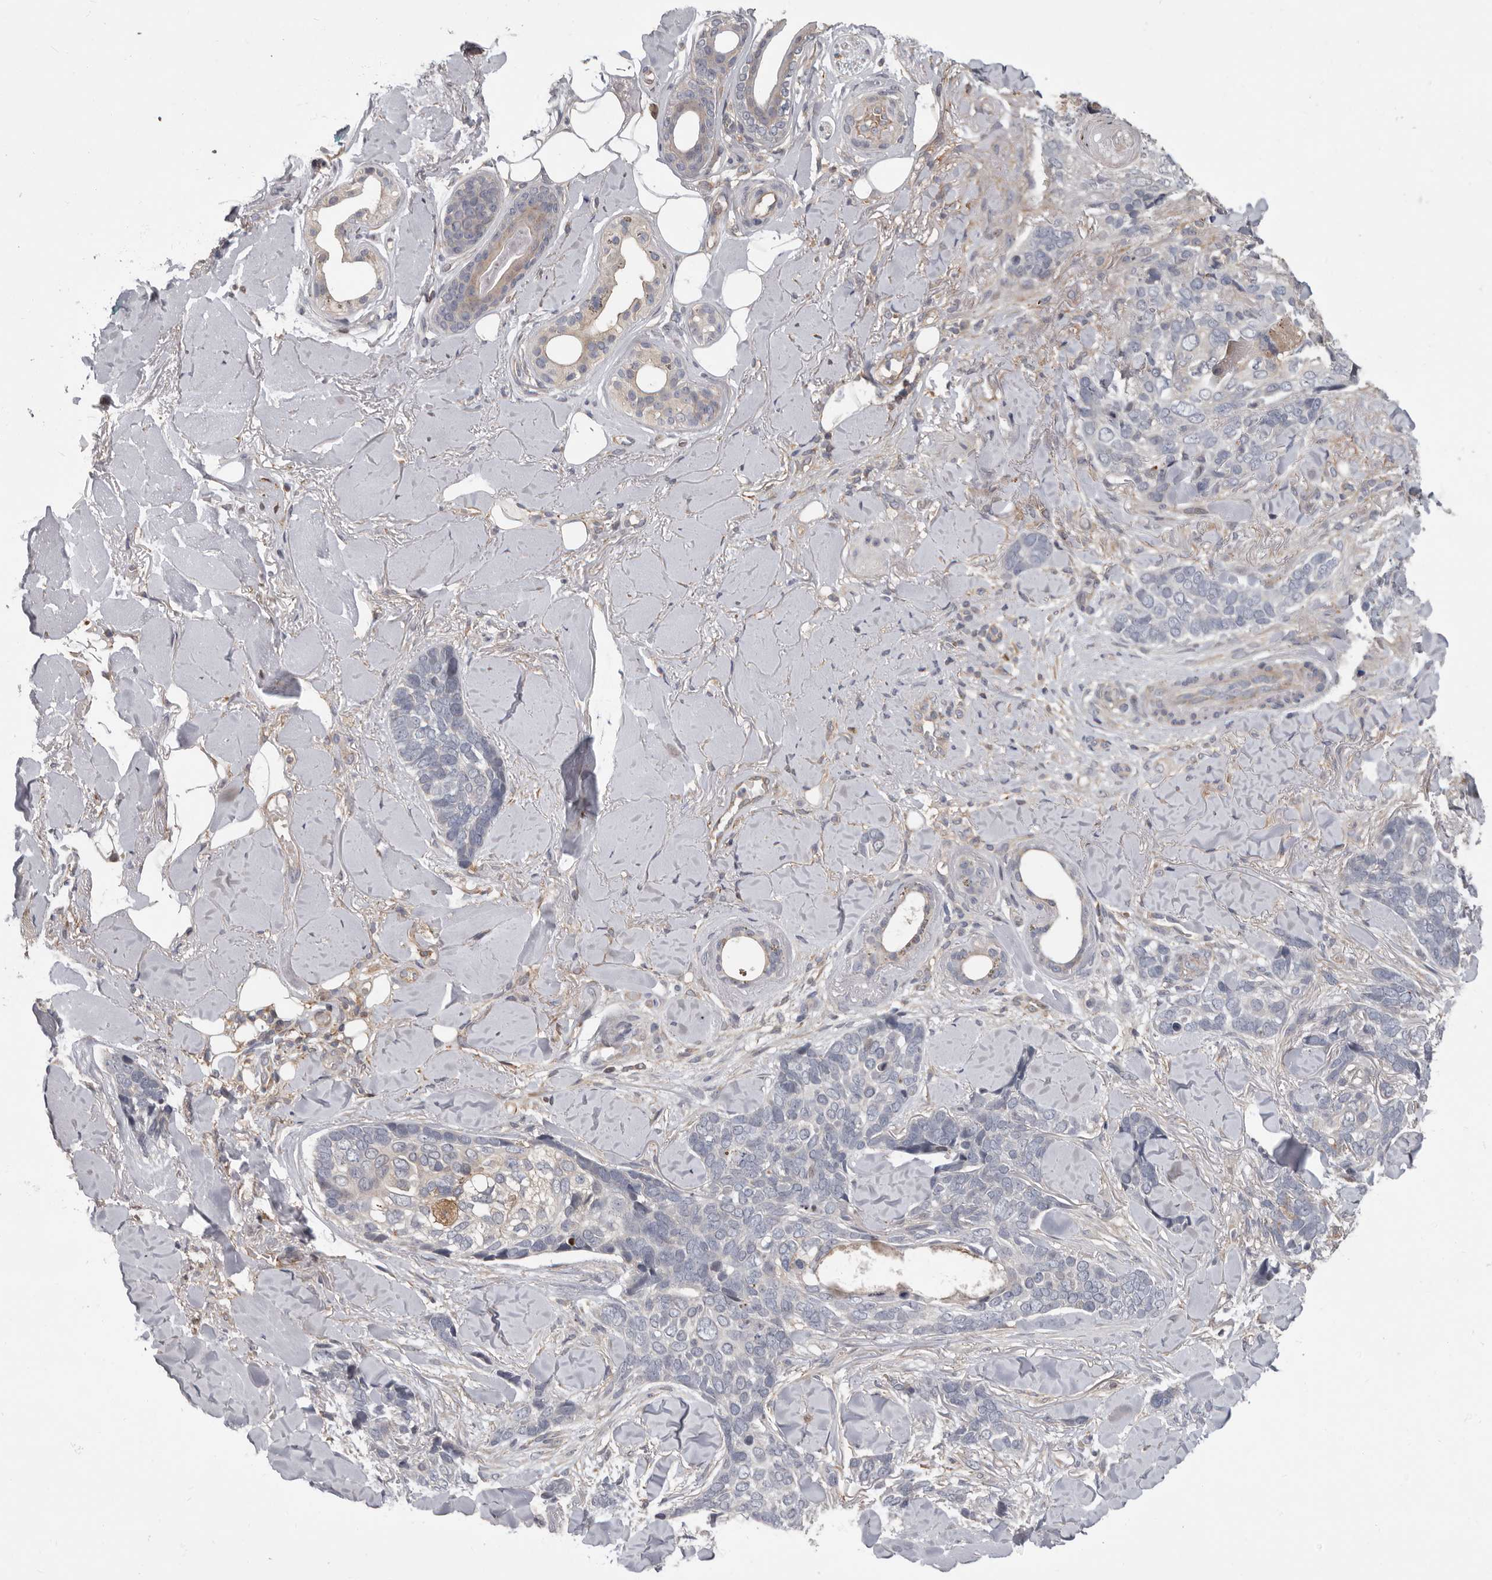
{"staining": {"intensity": "negative", "quantity": "none", "location": "none"}, "tissue": "skin cancer", "cell_type": "Tumor cells", "image_type": "cancer", "snomed": [{"axis": "morphology", "description": "Basal cell carcinoma"}, {"axis": "topography", "description": "Skin"}], "caption": "There is no significant expression in tumor cells of skin basal cell carcinoma. (DAB immunohistochemistry, high magnification).", "gene": "FGFR4", "patient": {"sex": "female", "age": 82}}